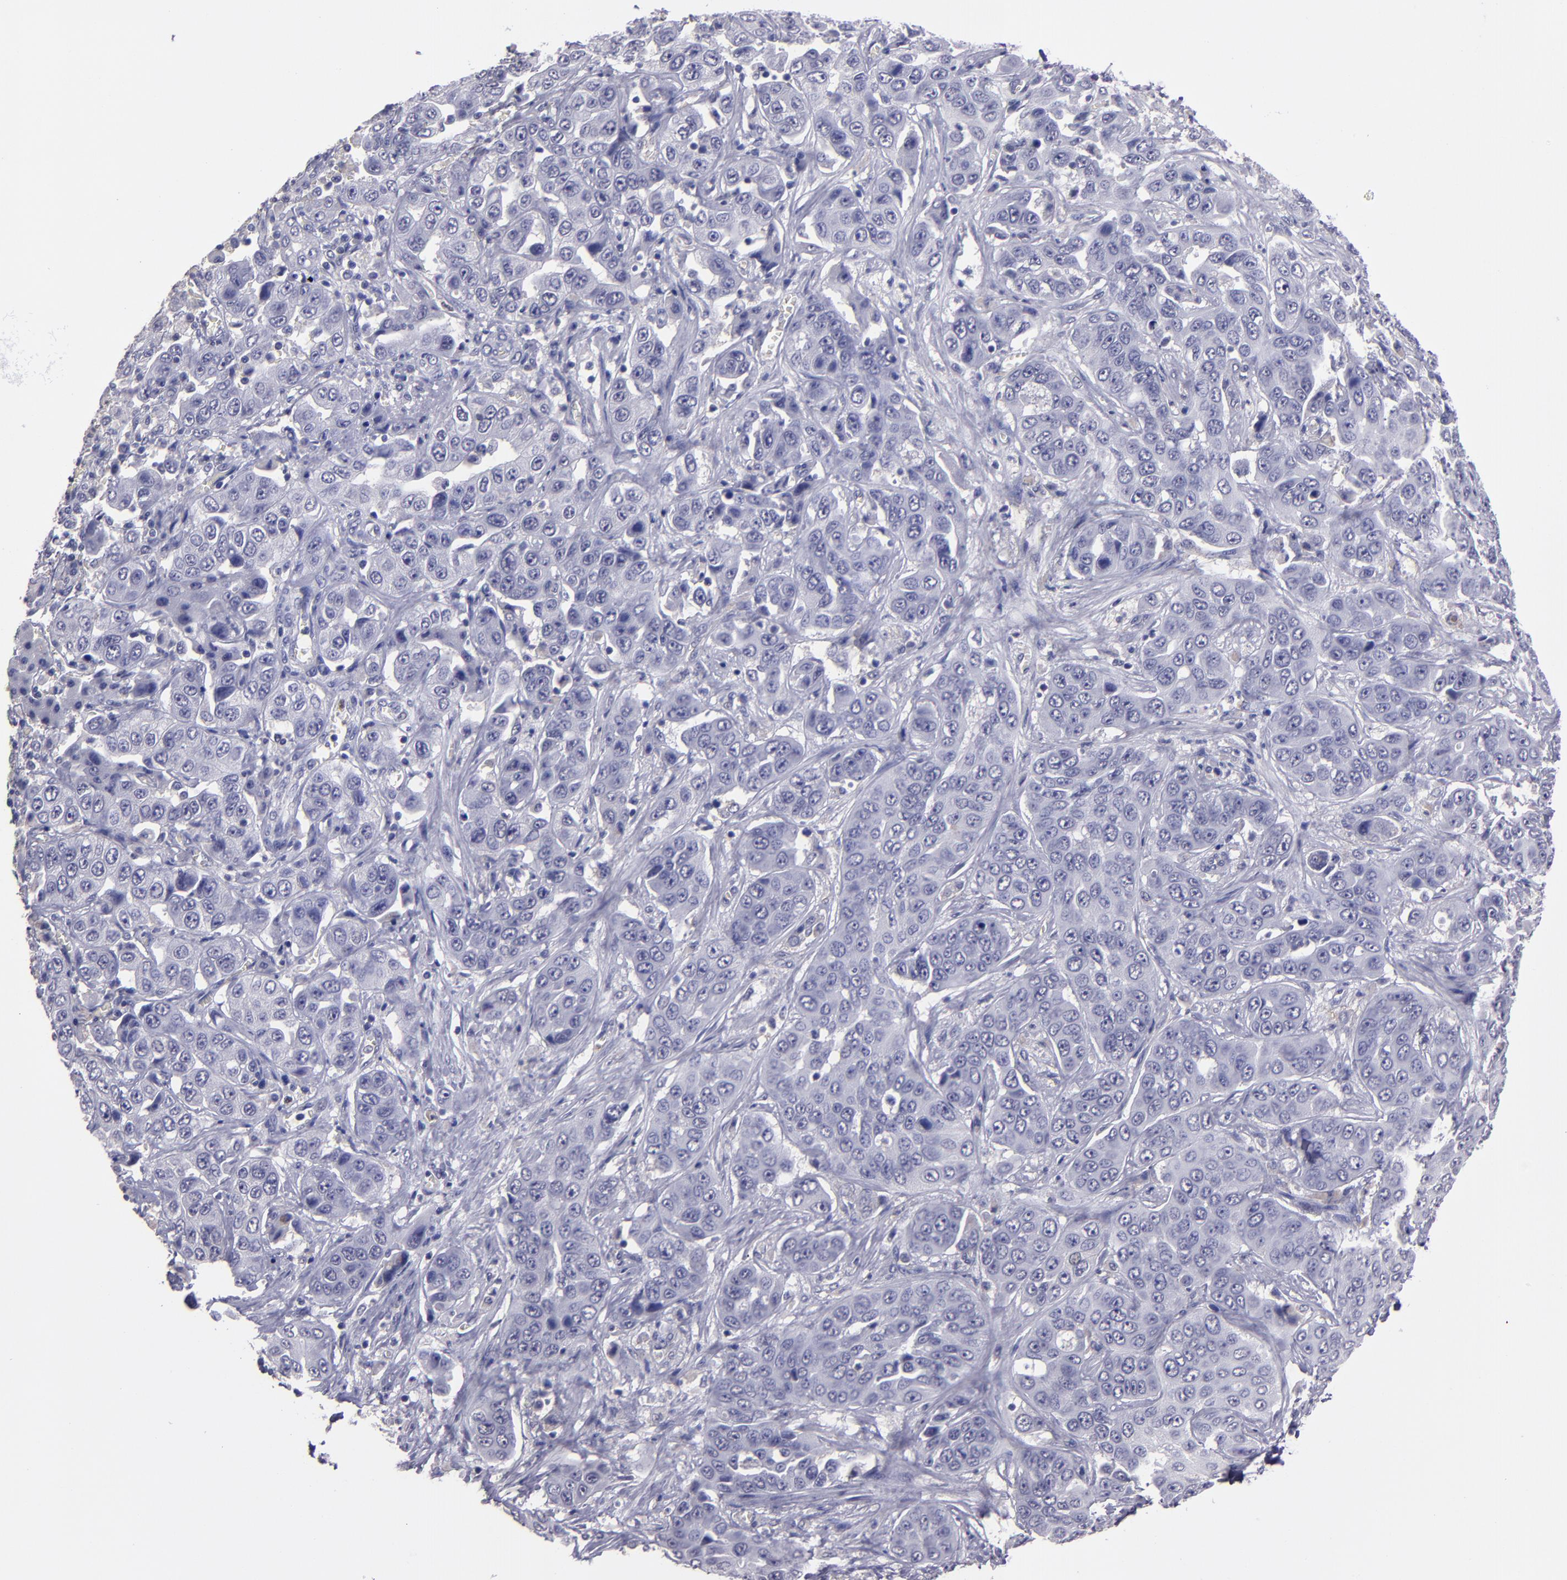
{"staining": {"intensity": "negative", "quantity": "none", "location": "none"}, "tissue": "liver cancer", "cell_type": "Tumor cells", "image_type": "cancer", "snomed": [{"axis": "morphology", "description": "Cholangiocarcinoma"}, {"axis": "topography", "description": "Liver"}], "caption": "Image shows no significant protein expression in tumor cells of liver cholangiocarcinoma.", "gene": "CEBPE", "patient": {"sex": "female", "age": 52}}